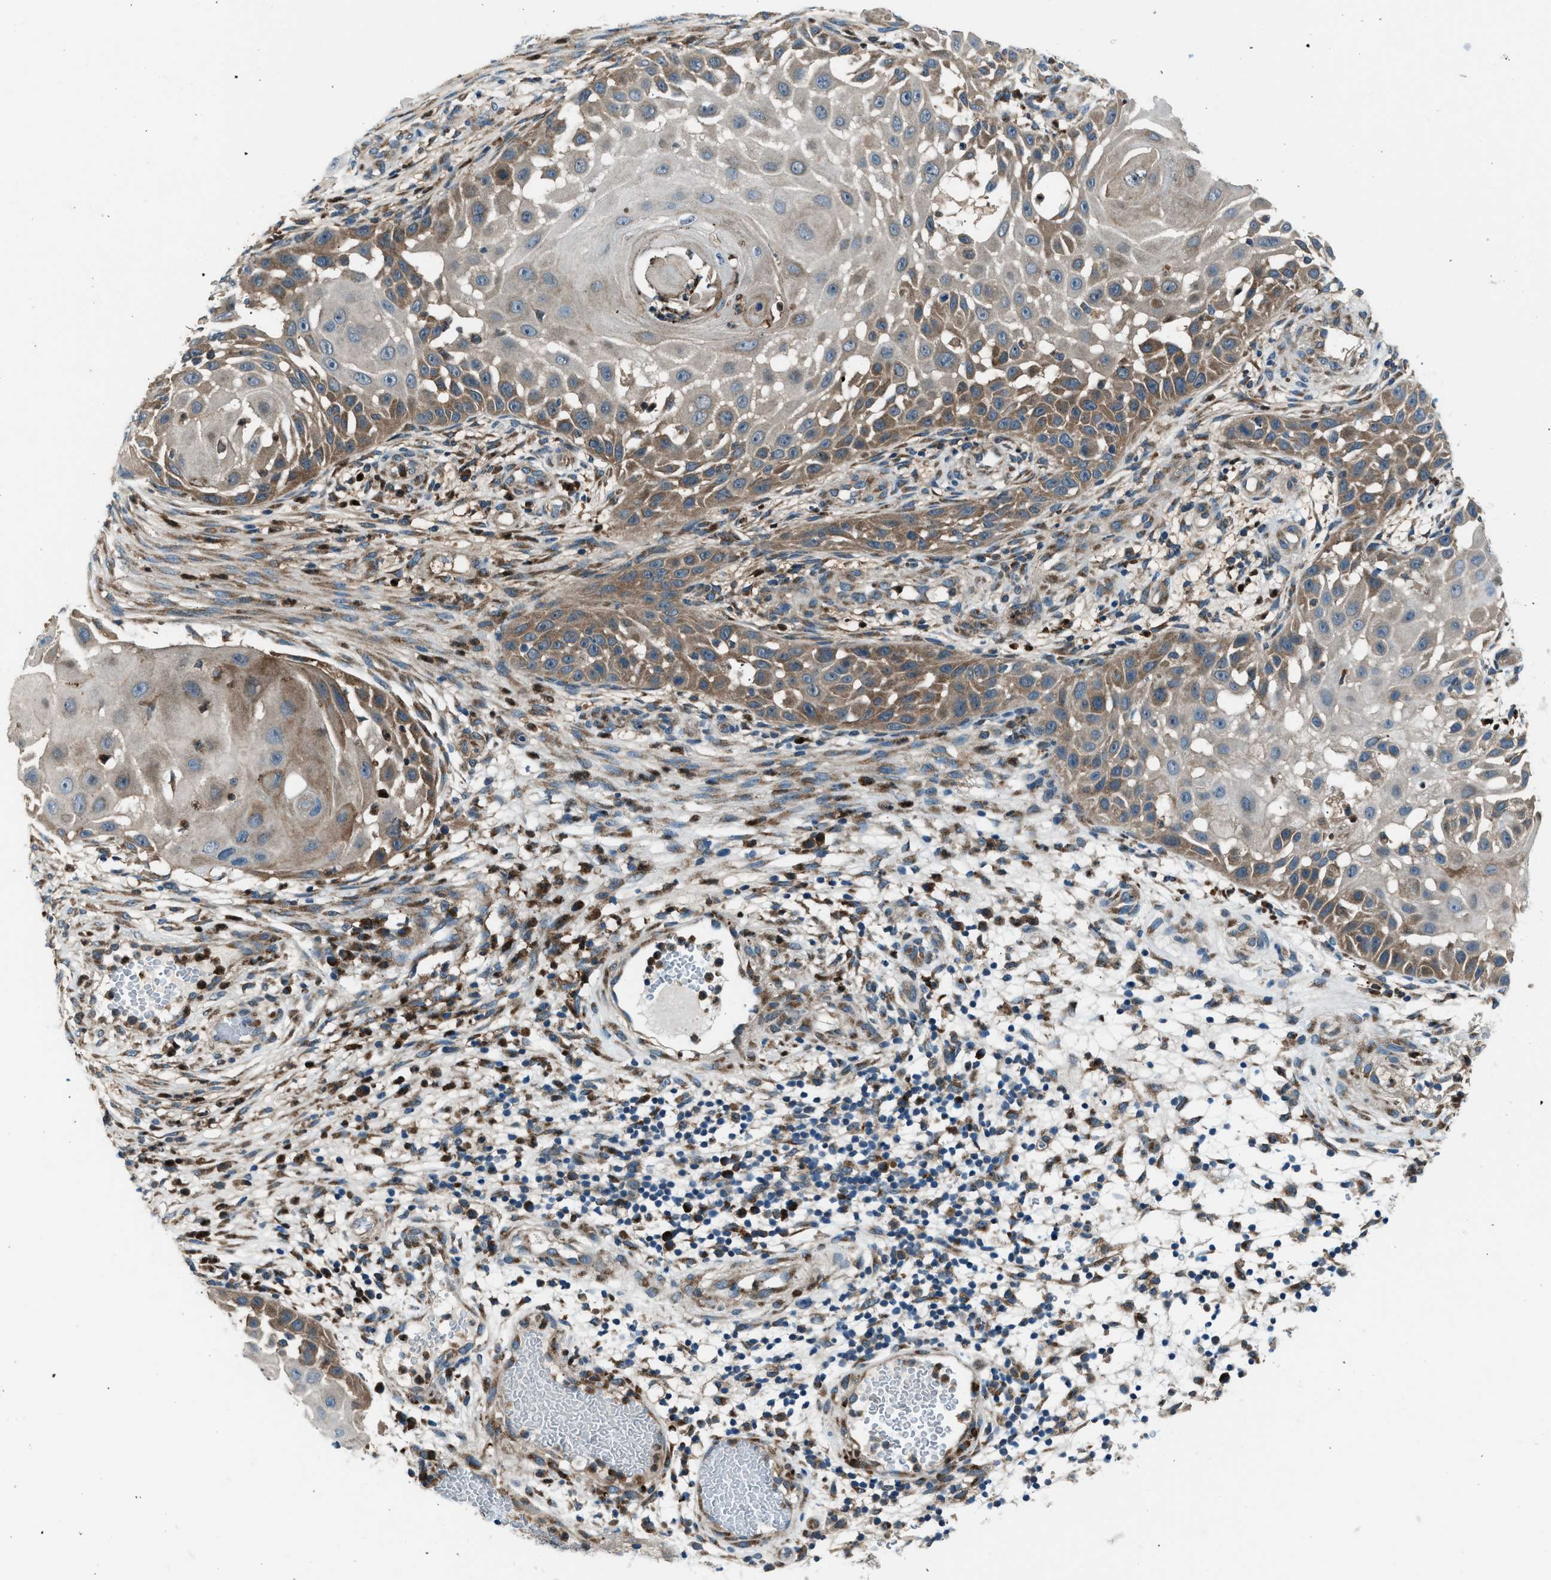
{"staining": {"intensity": "moderate", "quantity": ">75%", "location": "cytoplasmic/membranous"}, "tissue": "skin cancer", "cell_type": "Tumor cells", "image_type": "cancer", "snomed": [{"axis": "morphology", "description": "Squamous cell carcinoma, NOS"}, {"axis": "topography", "description": "Skin"}], "caption": "Human skin squamous cell carcinoma stained with a brown dye displays moderate cytoplasmic/membranous positive staining in about >75% of tumor cells.", "gene": "EDARADD", "patient": {"sex": "female", "age": 44}}